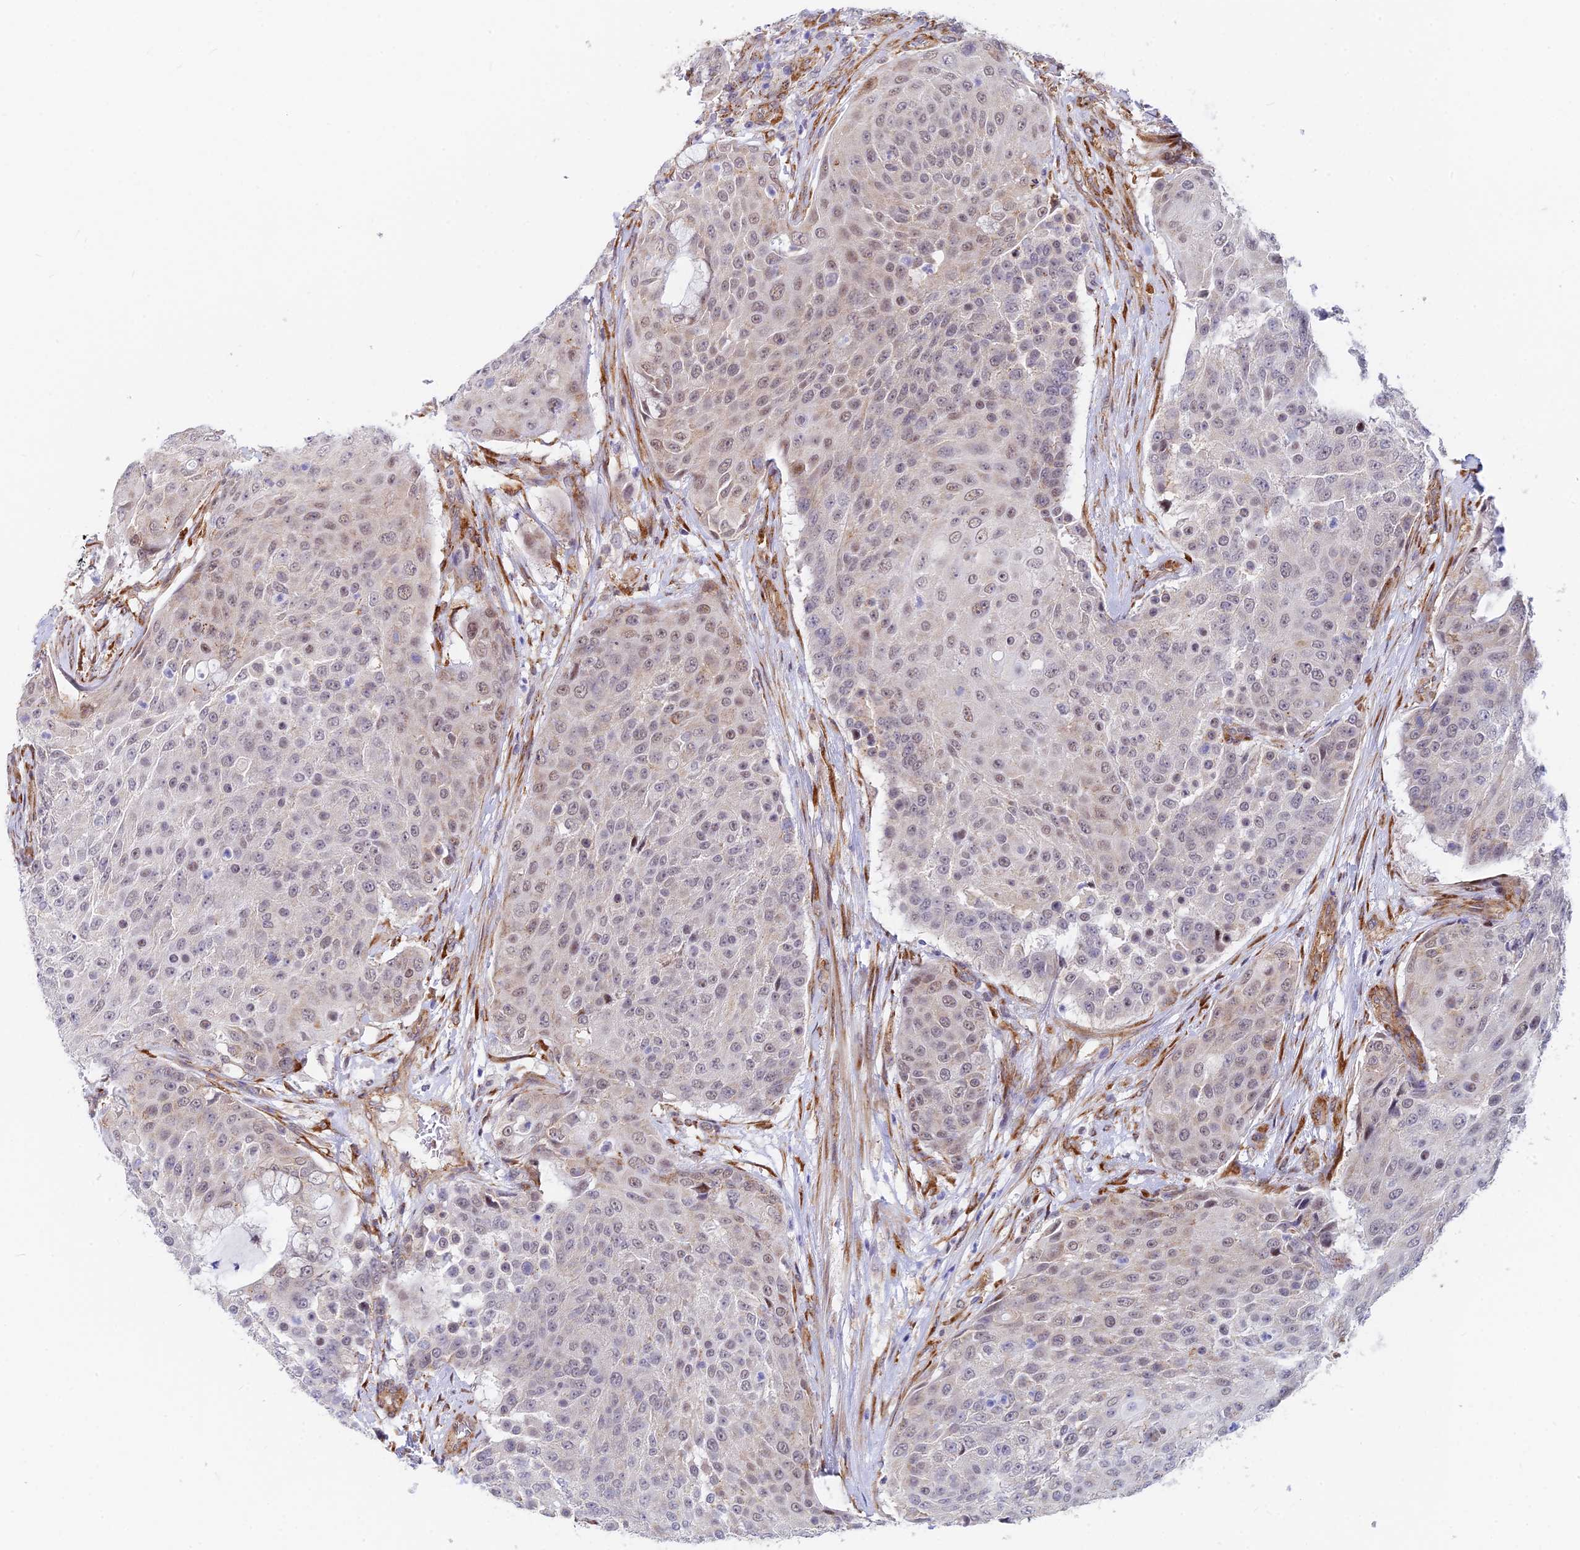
{"staining": {"intensity": "weak", "quantity": "<25%", "location": "nuclear"}, "tissue": "urothelial cancer", "cell_type": "Tumor cells", "image_type": "cancer", "snomed": [{"axis": "morphology", "description": "Urothelial carcinoma, High grade"}, {"axis": "topography", "description": "Urinary bladder"}], "caption": "High power microscopy image of an IHC micrograph of high-grade urothelial carcinoma, revealing no significant positivity in tumor cells. (DAB (3,3'-diaminobenzidine) immunohistochemistry, high magnification).", "gene": "VSTM2L", "patient": {"sex": "female", "age": 63}}